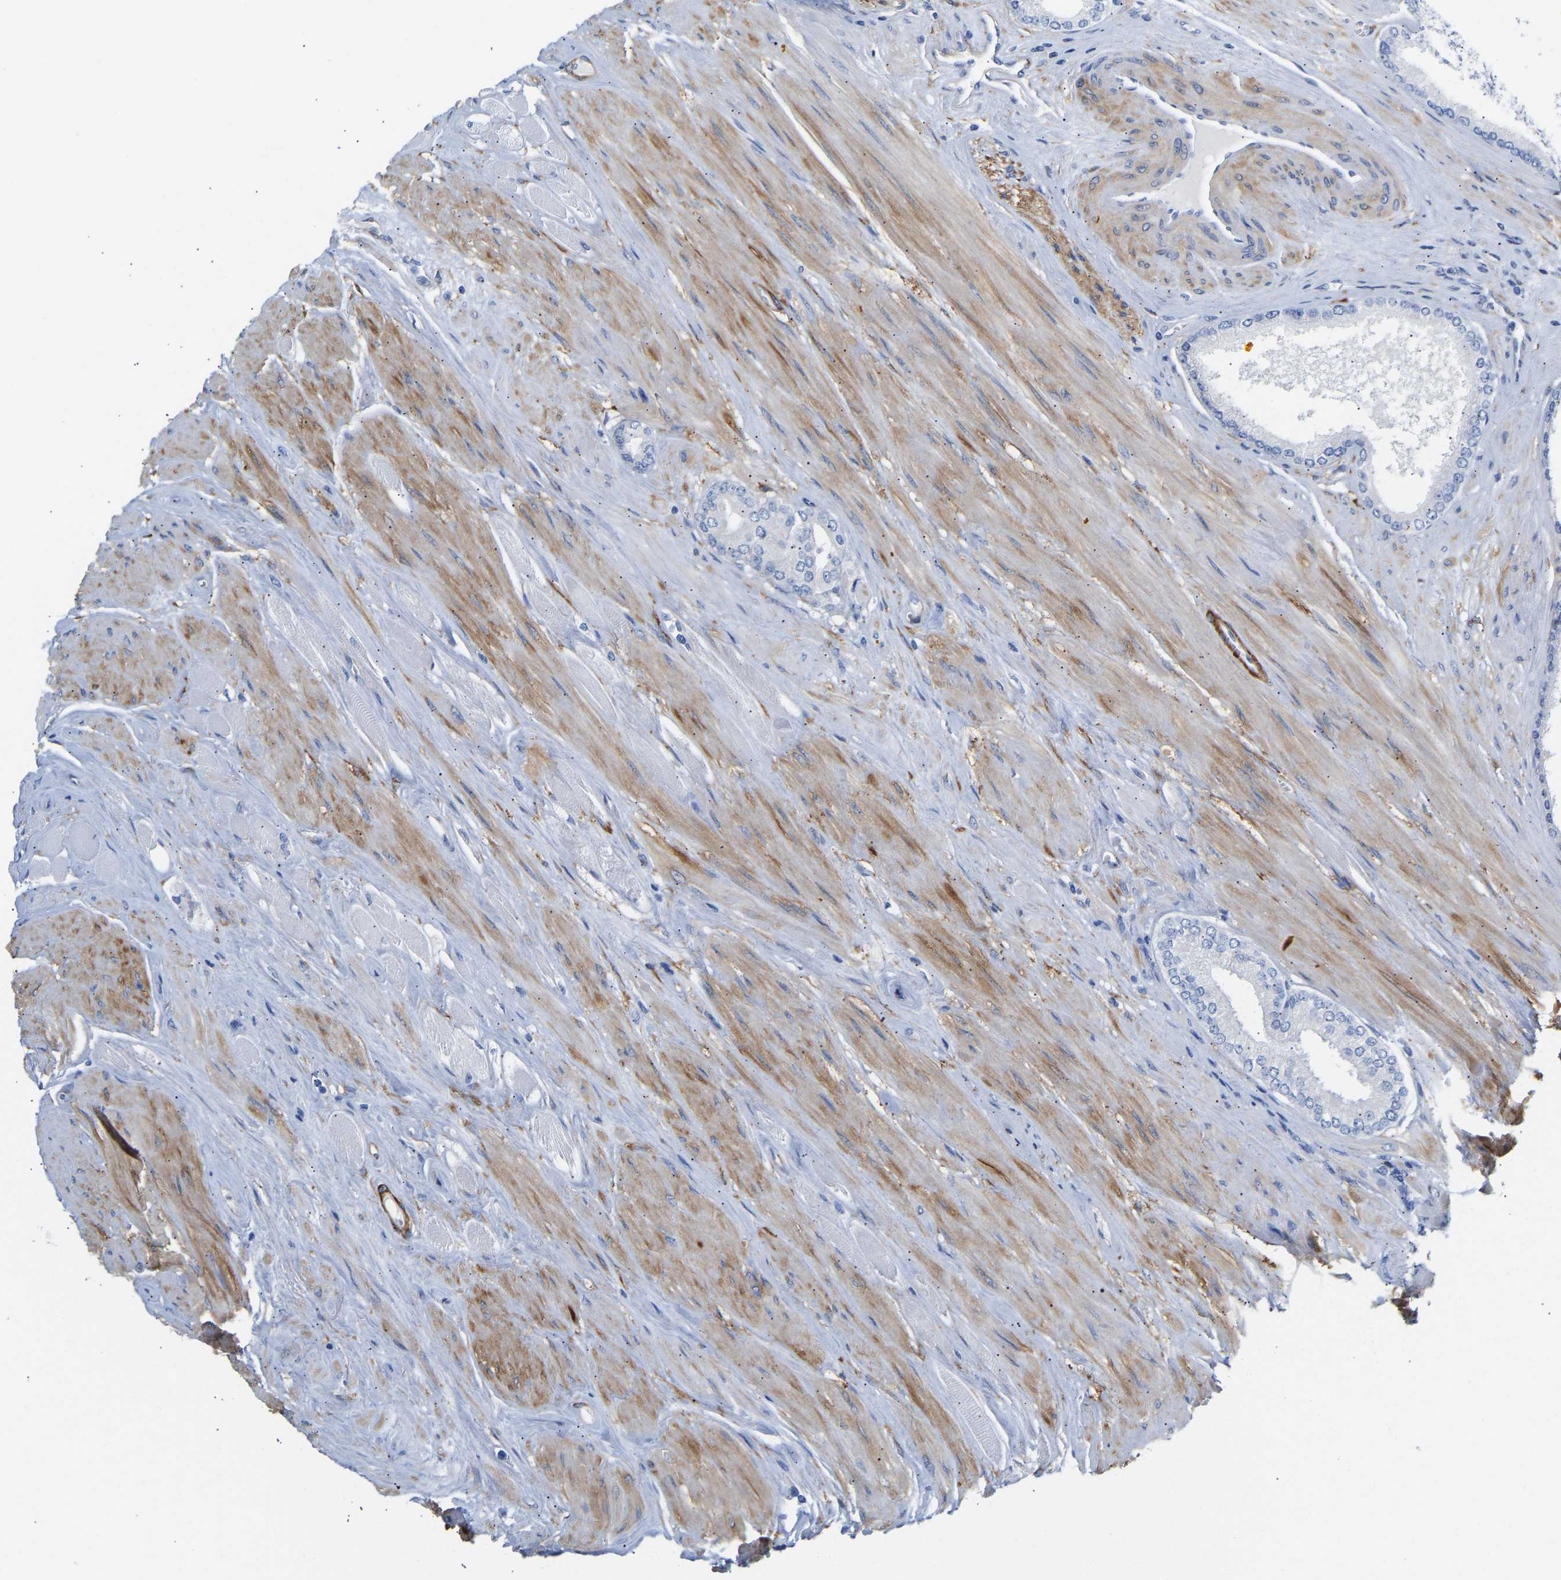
{"staining": {"intensity": "negative", "quantity": "none", "location": "none"}, "tissue": "prostate cancer", "cell_type": "Tumor cells", "image_type": "cancer", "snomed": [{"axis": "morphology", "description": "Adenocarcinoma, High grade"}, {"axis": "topography", "description": "Prostate"}], "caption": "High magnification brightfield microscopy of prostate cancer stained with DAB (brown) and counterstained with hematoxylin (blue): tumor cells show no significant expression.", "gene": "AMPH", "patient": {"sex": "male", "age": 61}}